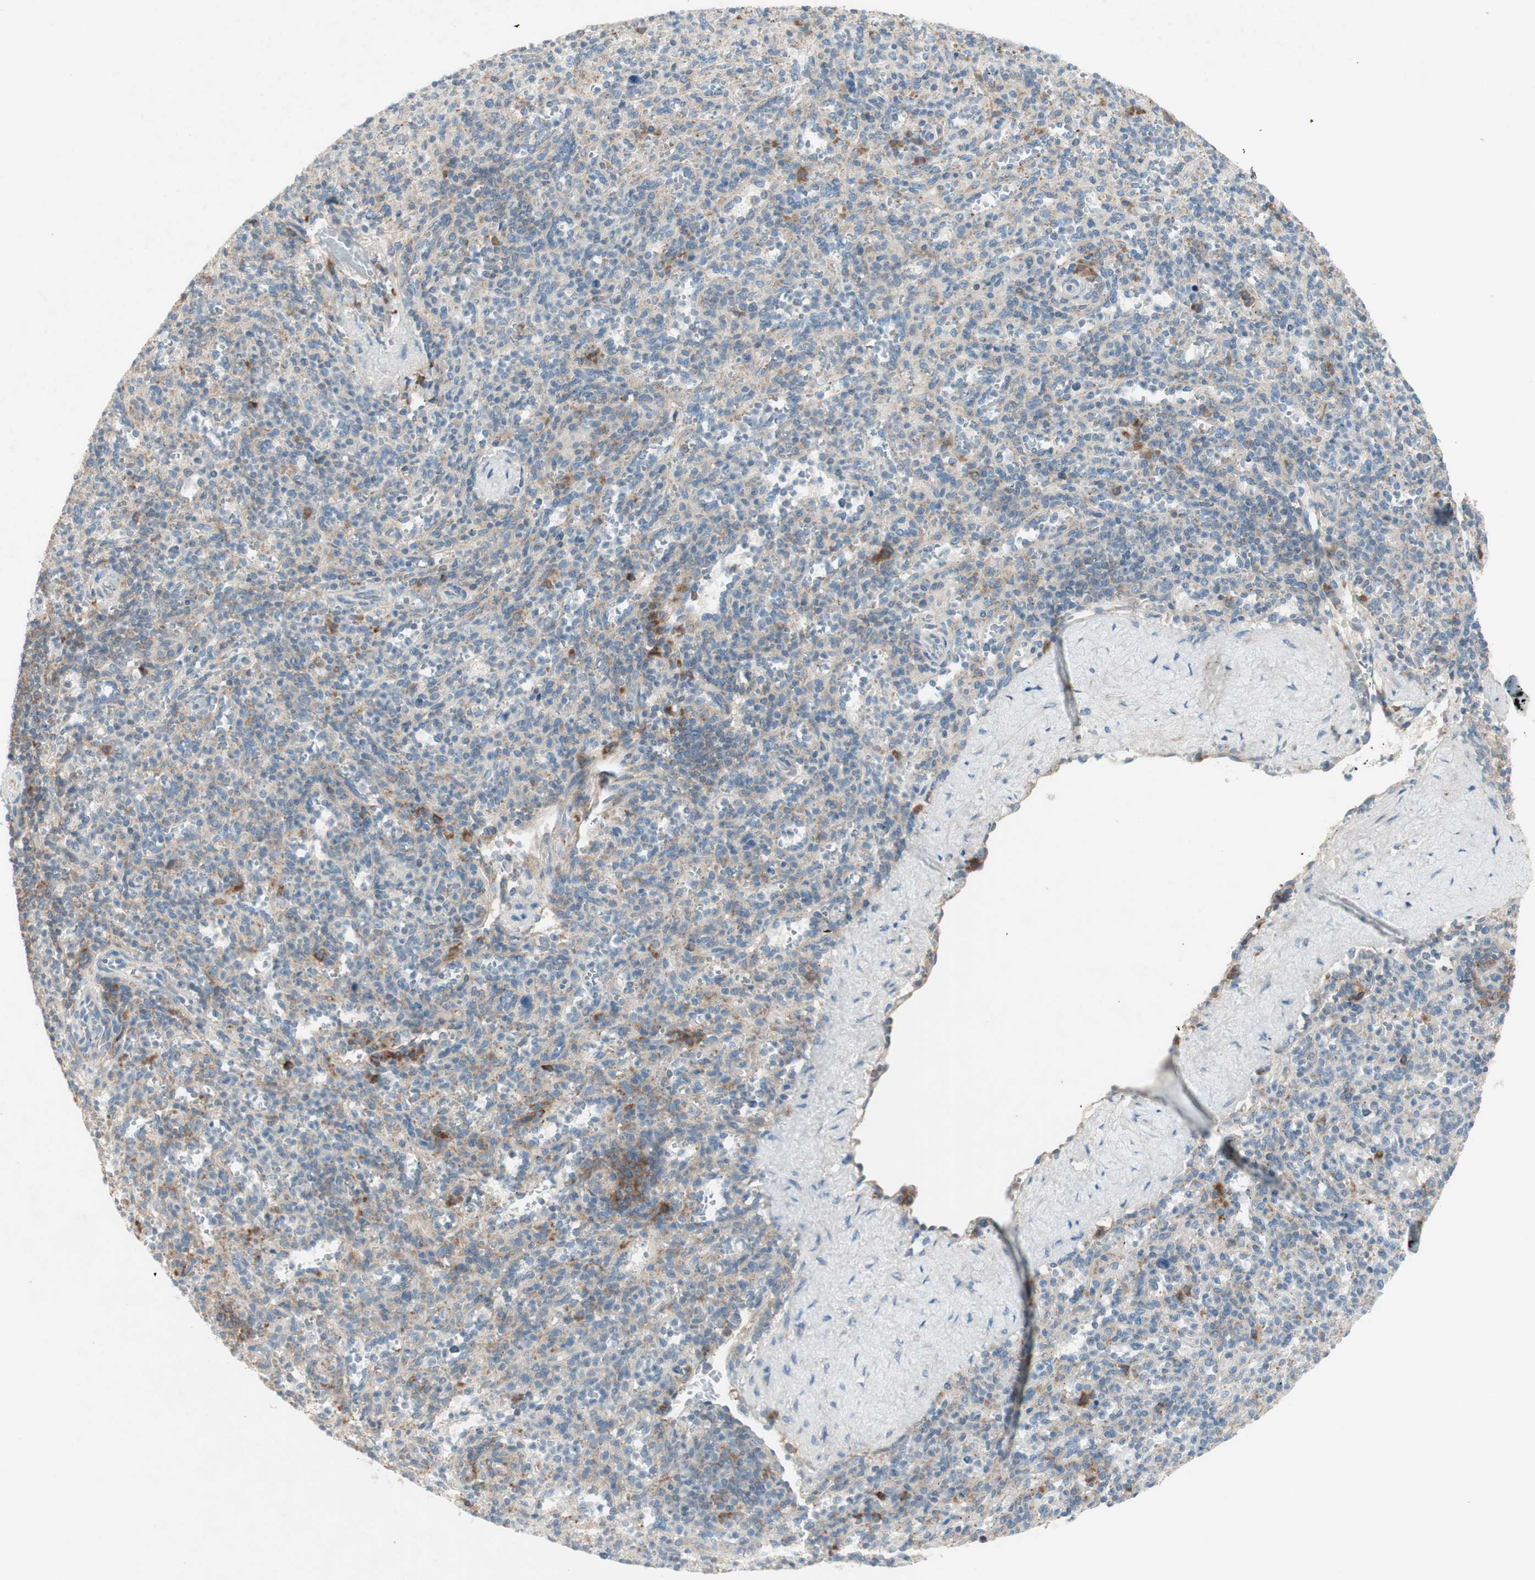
{"staining": {"intensity": "moderate", "quantity": "<25%", "location": "cytoplasmic/membranous"}, "tissue": "spleen", "cell_type": "Cells in red pulp", "image_type": "normal", "snomed": [{"axis": "morphology", "description": "Normal tissue, NOS"}, {"axis": "topography", "description": "Spleen"}], "caption": "Cells in red pulp exhibit low levels of moderate cytoplasmic/membranous positivity in approximately <25% of cells in unremarkable human spleen.", "gene": "RPL23", "patient": {"sex": "male", "age": 36}}